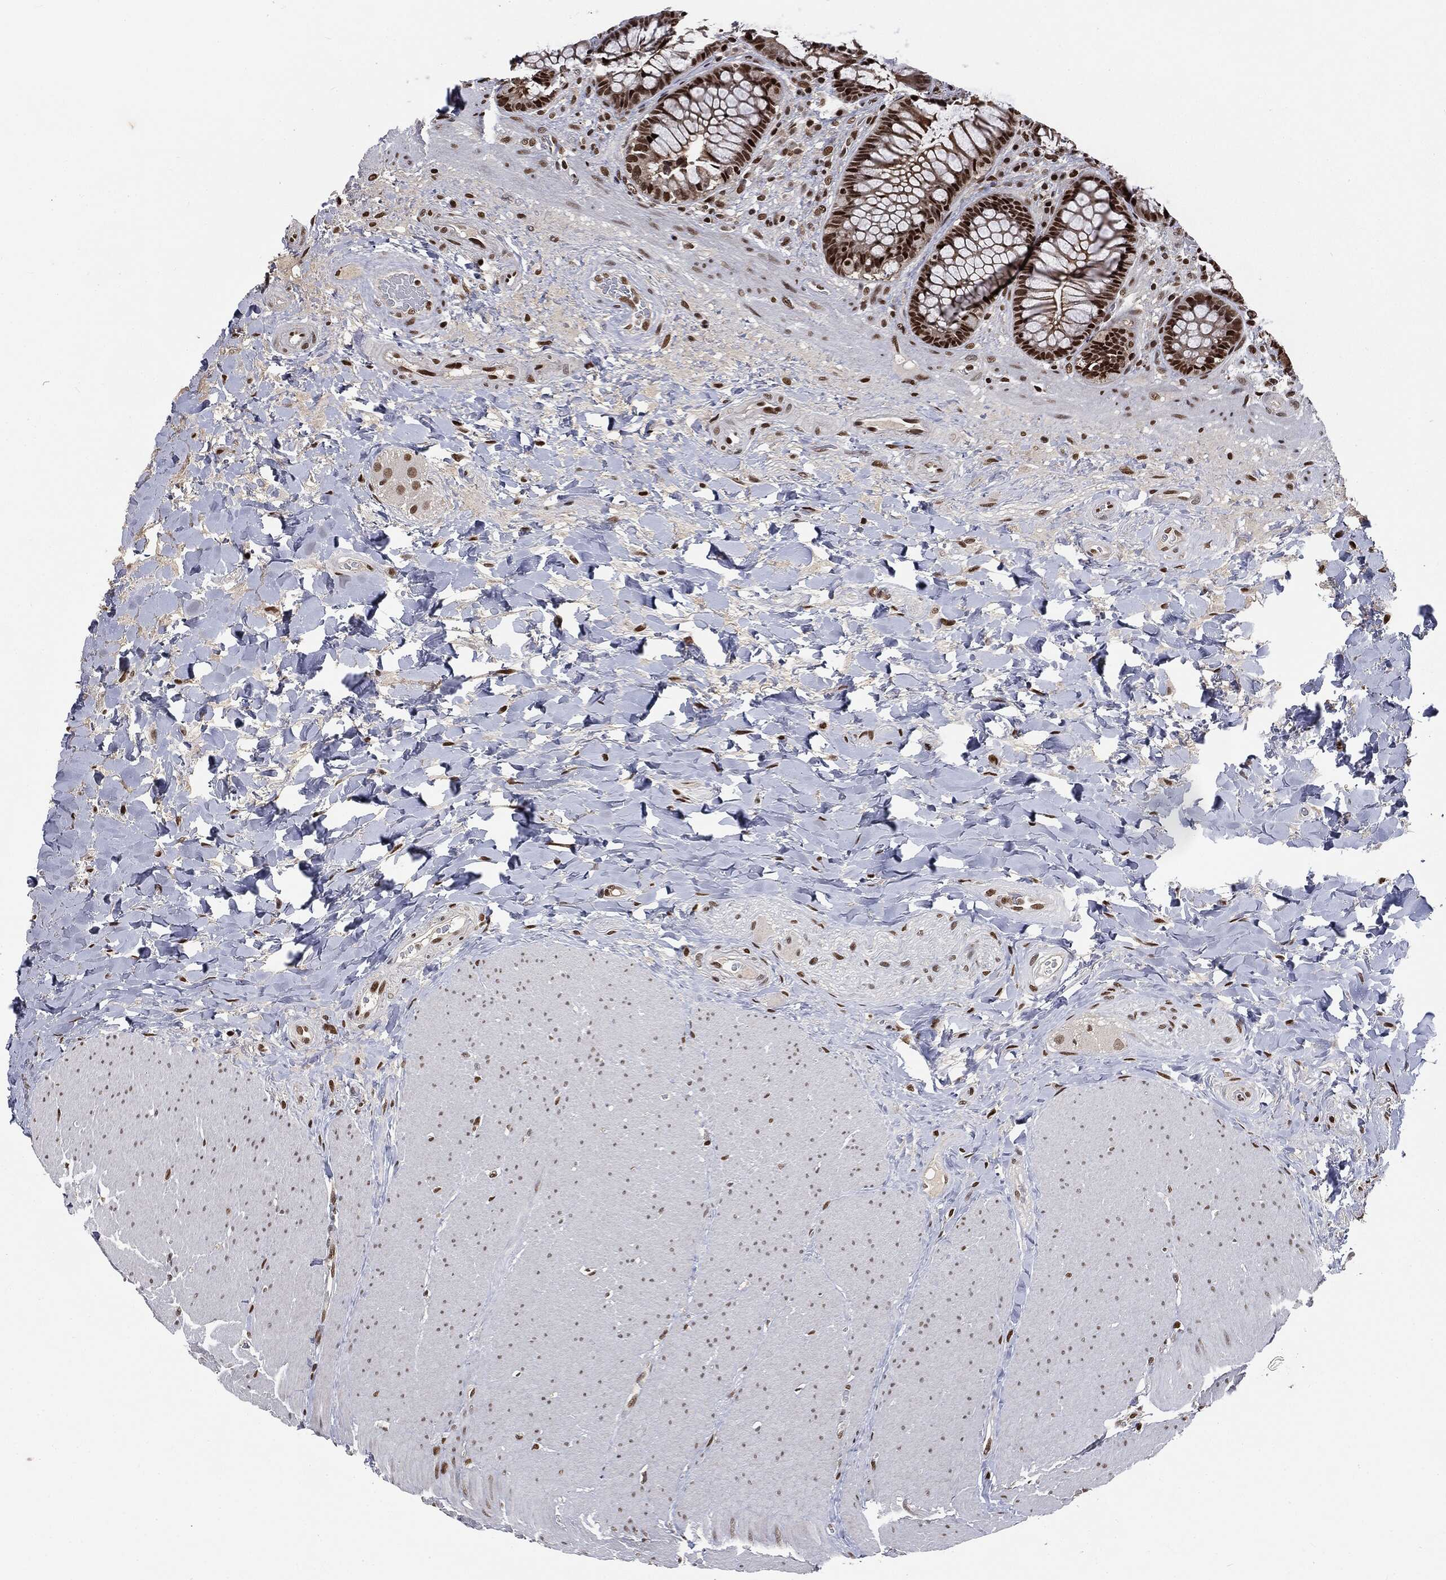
{"staining": {"intensity": "strong", "quantity": ">75%", "location": "nuclear"}, "tissue": "rectum", "cell_type": "Glandular cells", "image_type": "normal", "snomed": [{"axis": "morphology", "description": "Normal tissue, NOS"}, {"axis": "topography", "description": "Rectum"}], "caption": "A high amount of strong nuclear expression is identified in approximately >75% of glandular cells in unremarkable rectum. The staining was performed using DAB (3,3'-diaminobenzidine) to visualize the protein expression in brown, while the nuclei were stained in blue with hematoxylin (Magnification: 20x).", "gene": "DPH2", "patient": {"sex": "female", "age": 58}}